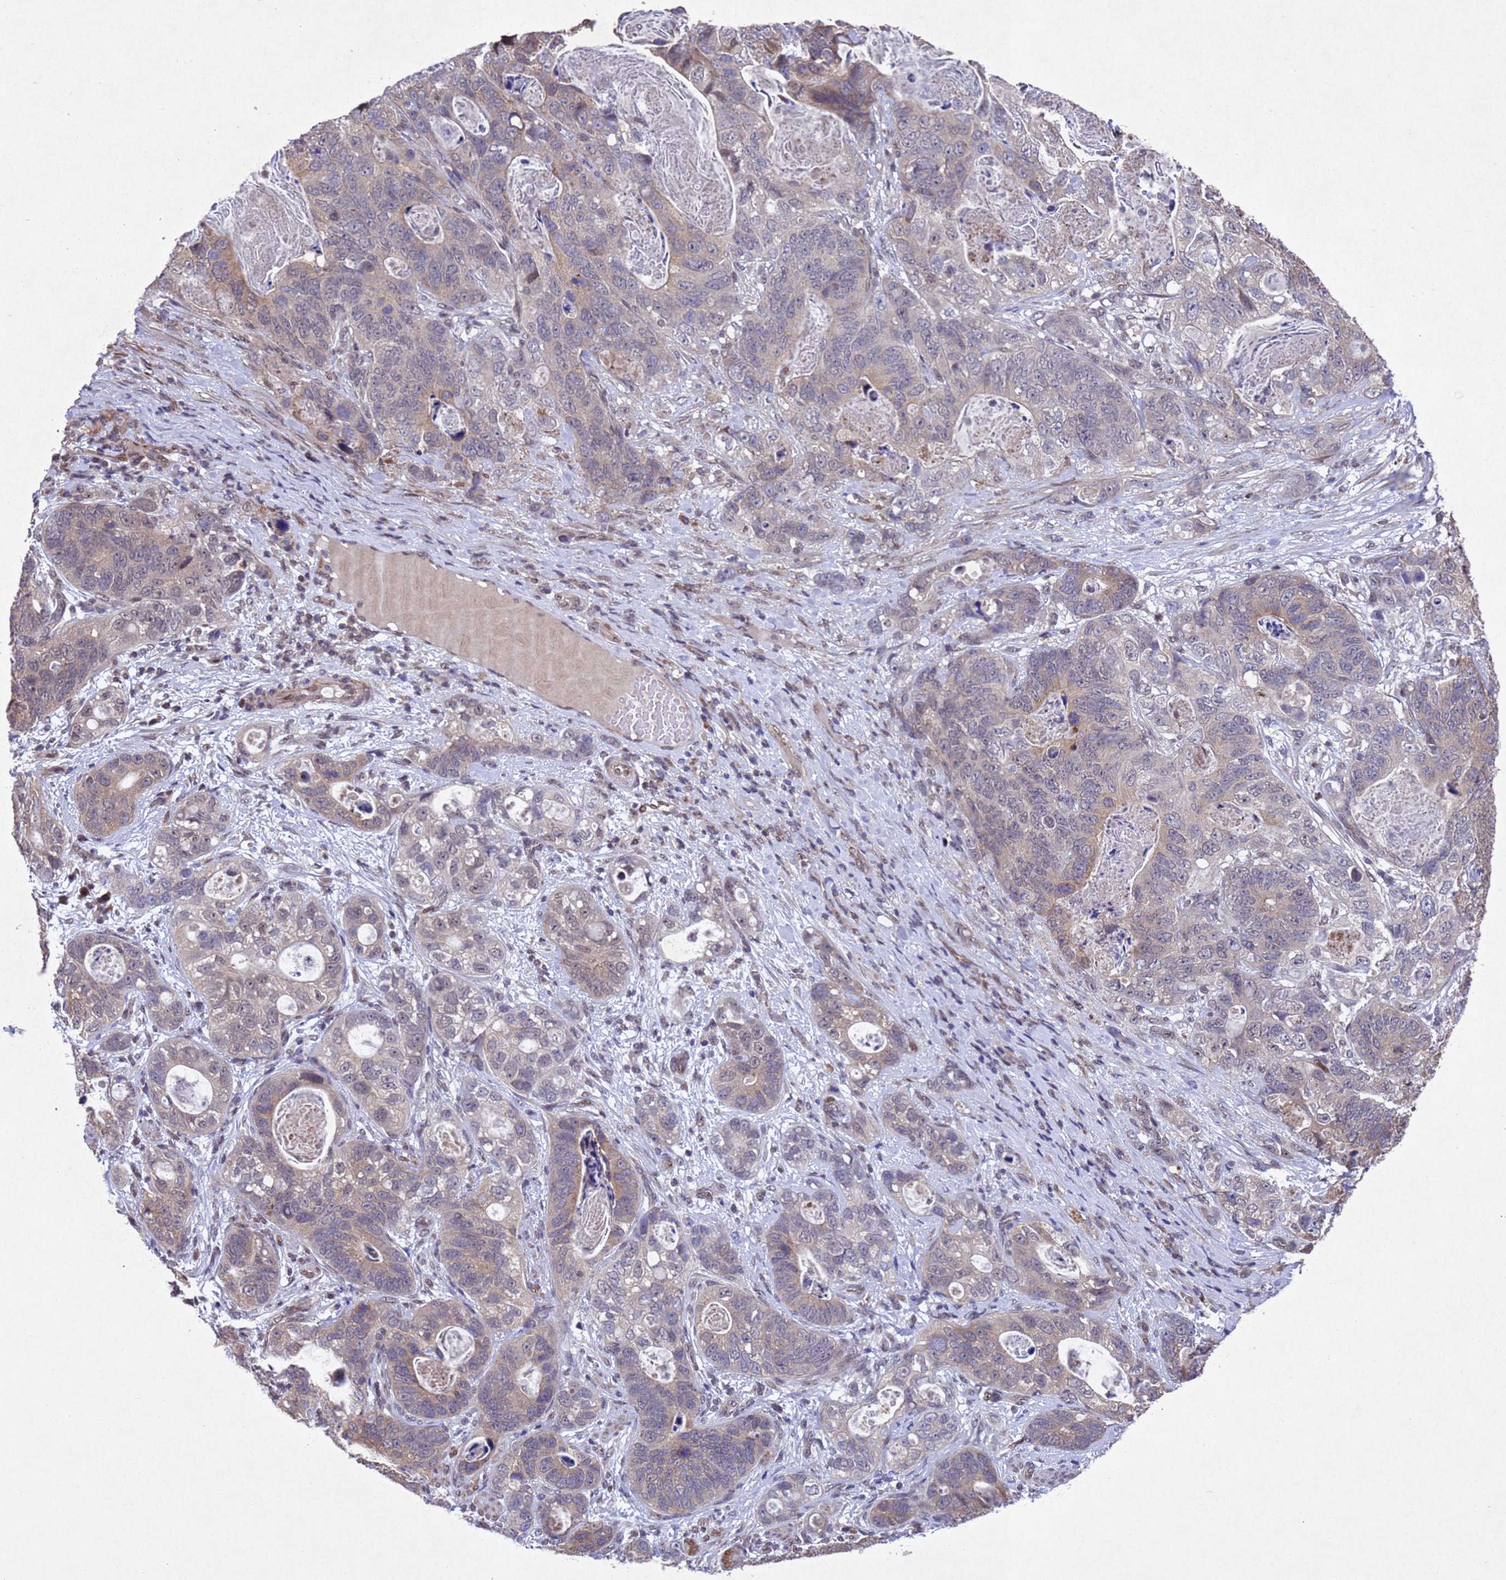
{"staining": {"intensity": "weak", "quantity": "<25%", "location": "cytoplasmic/membranous"}, "tissue": "stomach cancer", "cell_type": "Tumor cells", "image_type": "cancer", "snomed": [{"axis": "morphology", "description": "Normal tissue, NOS"}, {"axis": "morphology", "description": "Adenocarcinoma, NOS"}, {"axis": "topography", "description": "Stomach"}], "caption": "Immunohistochemical staining of human adenocarcinoma (stomach) exhibits no significant expression in tumor cells.", "gene": "TBK1", "patient": {"sex": "female", "age": 89}}